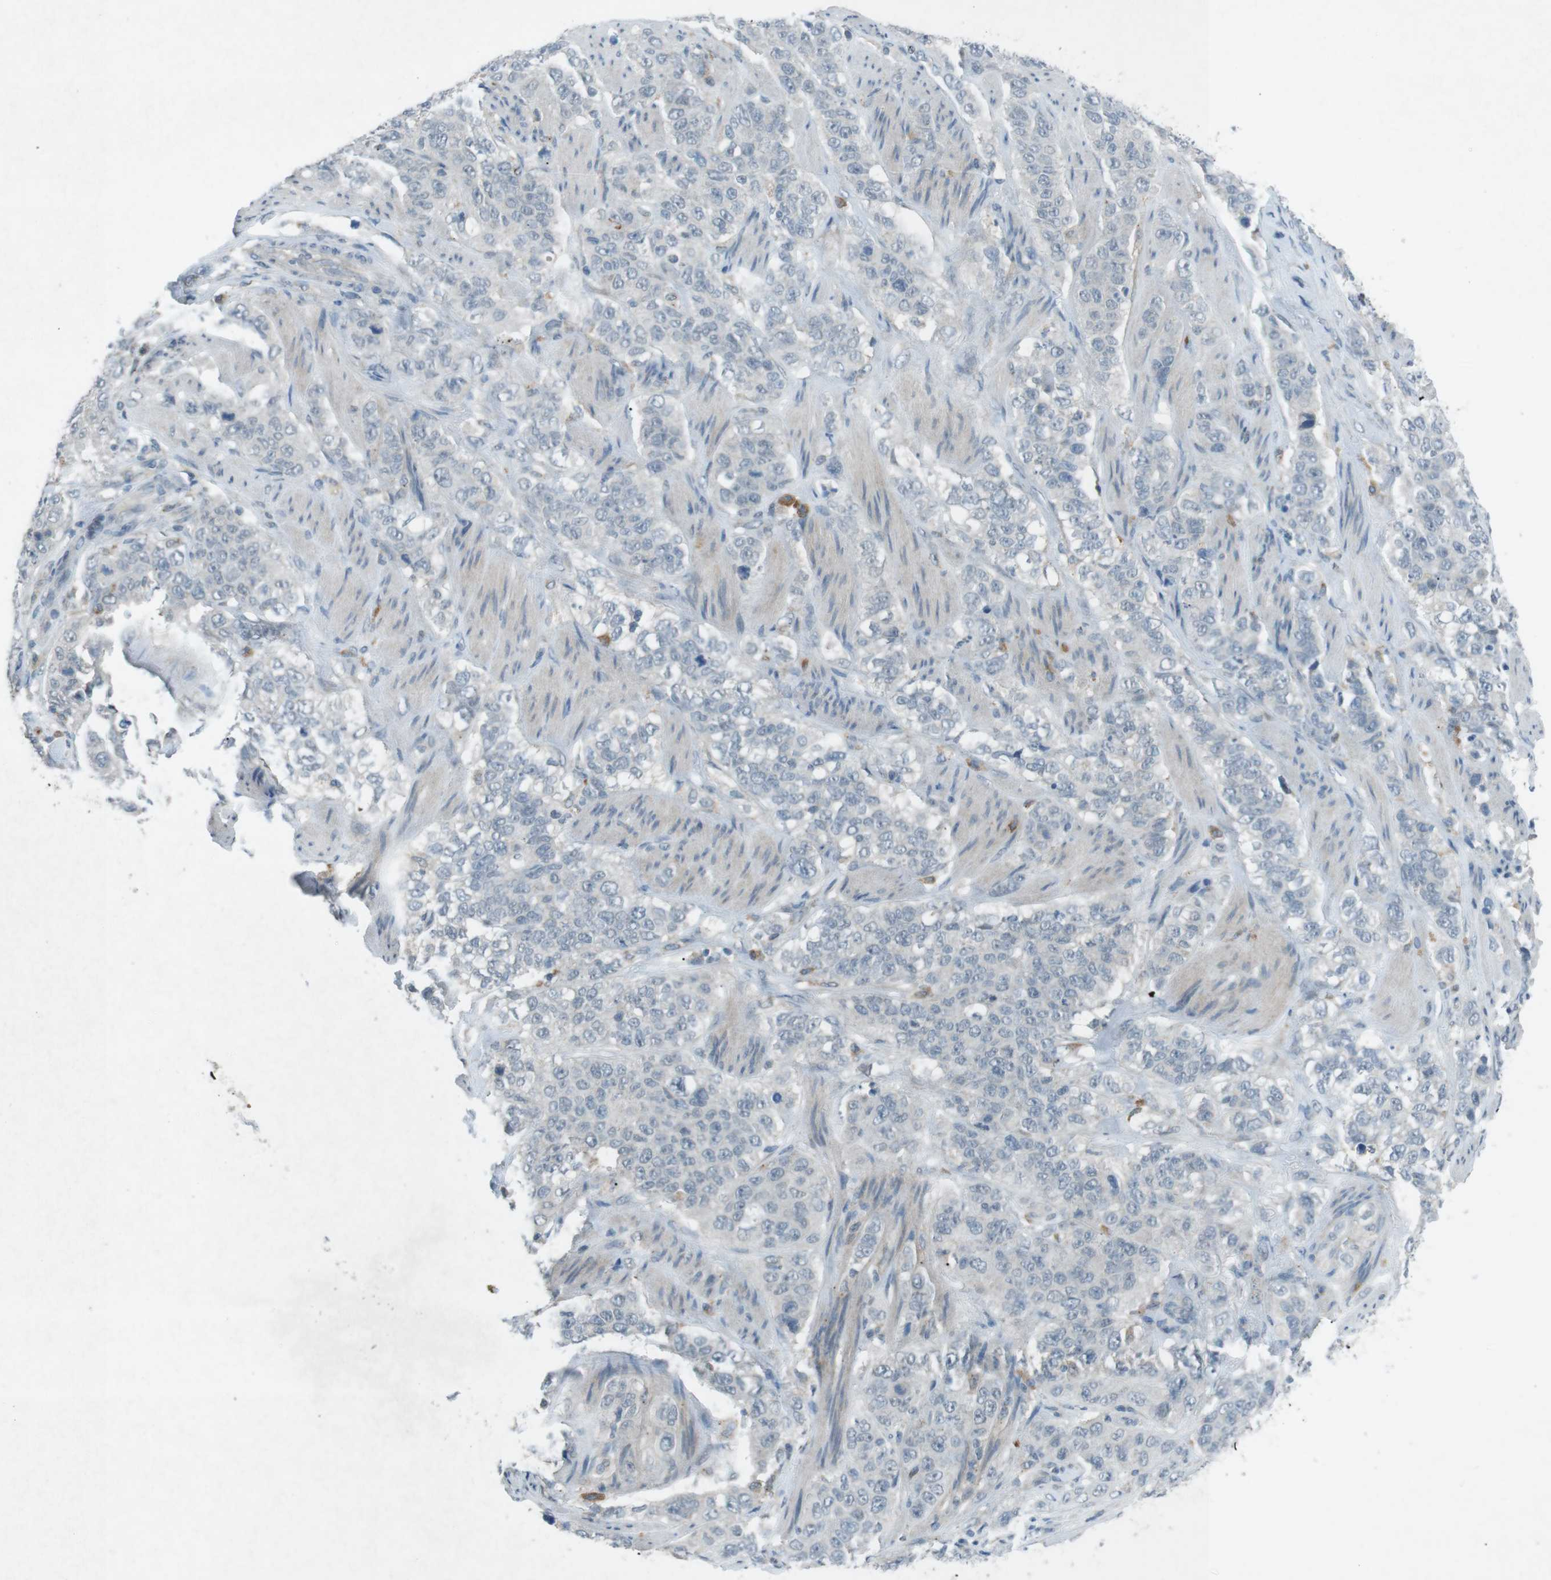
{"staining": {"intensity": "negative", "quantity": "none", "location": "none"}, "tissue": "stomach cancer", "cell_type": "Tumor cells", "image_type": "cancer", "snomed": [{"axis": "morphology", "description": "Adenocarcinoma, NOS"}, {"axis": "topography", "description": "Stomach"}], "caption": "Stomach cancer (adenocarcinoma) was stained to show a protein in brown. There is no significant expression in tumor cells.", "gene": "FCRLA", "patient": {"sex": "male", "age": 48}}